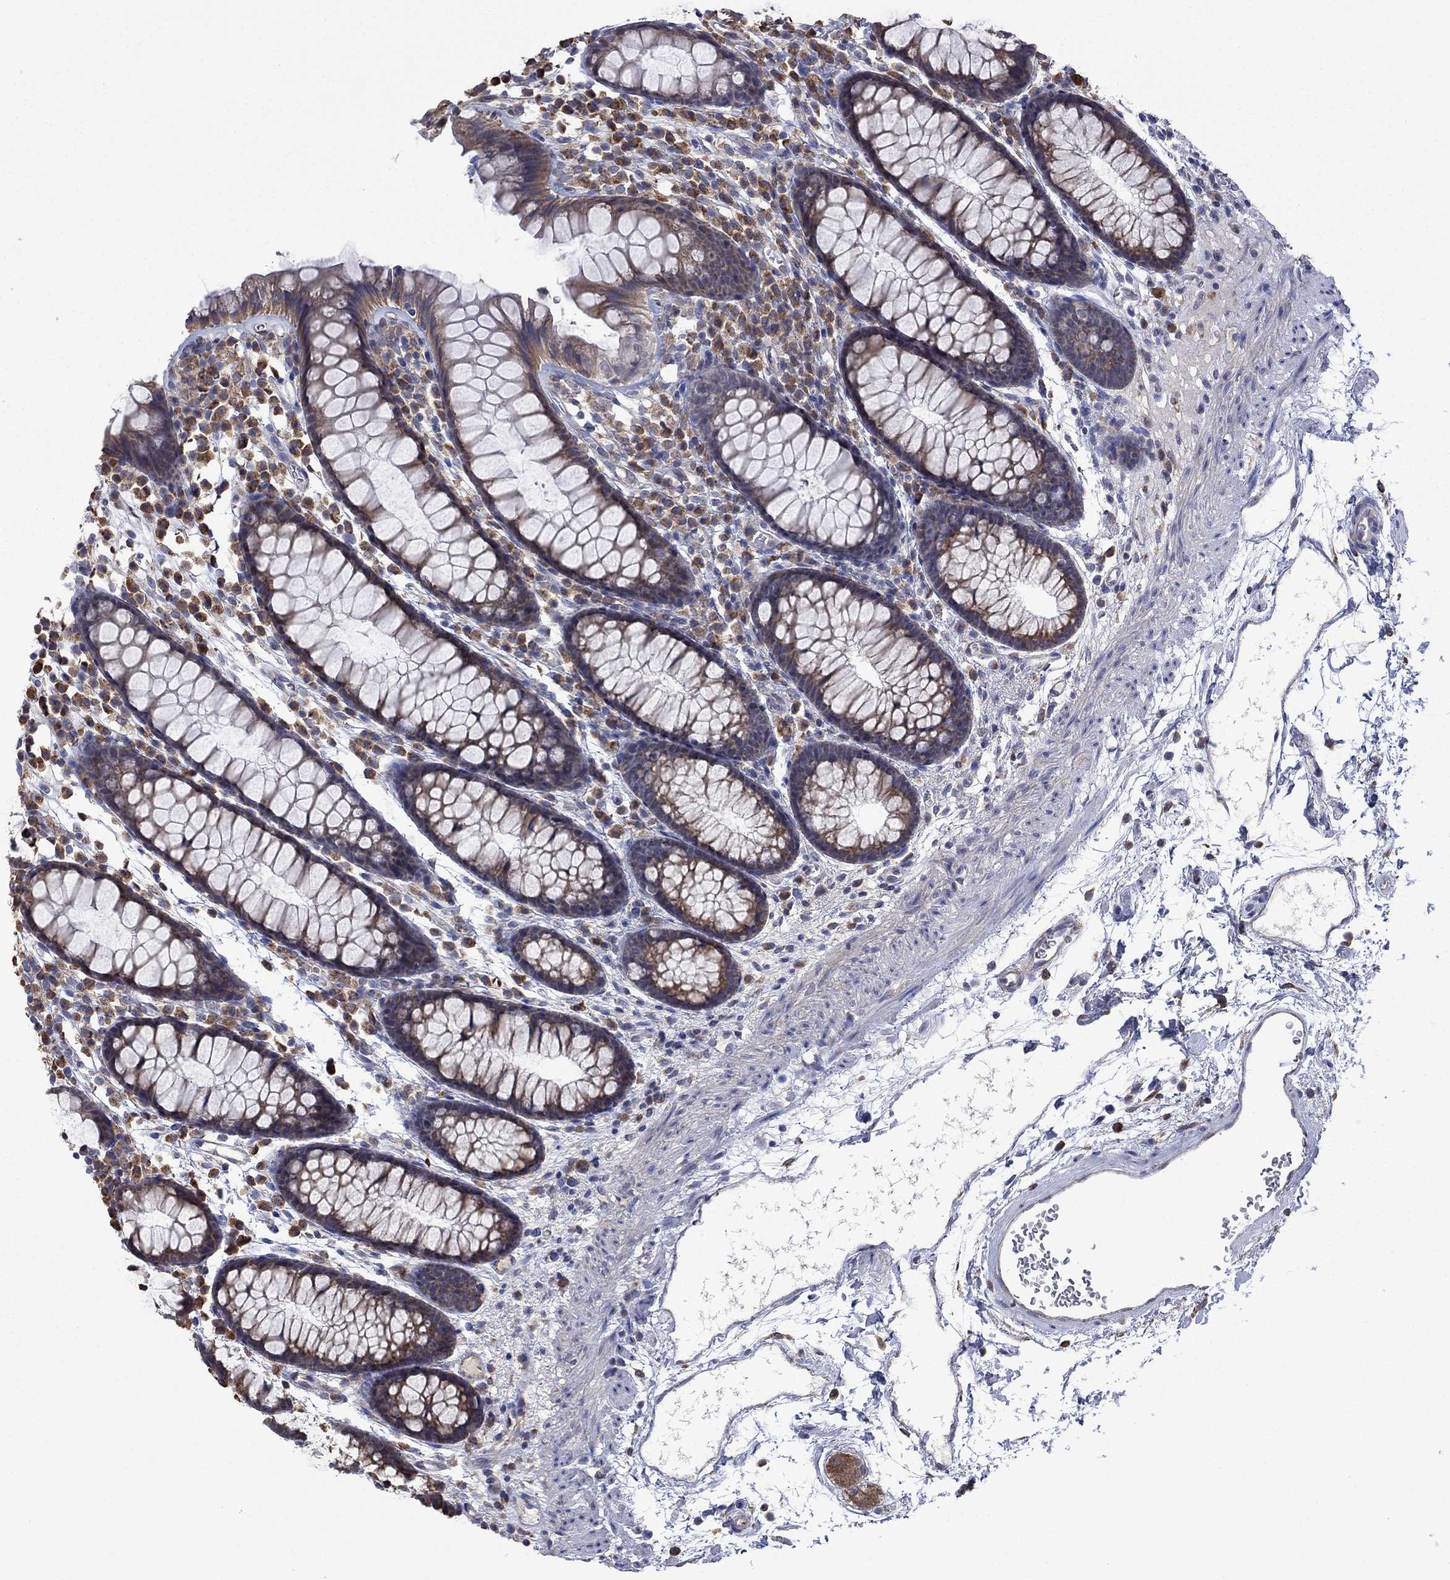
{"staining": {"intensity": "negative", "quantity": "none", "location": "none"}, "tissue": "colon", "cell_type": "Endothelial cells", "image_type": "normal", "snomed": [{"axis": "morphology", "description": "Normal tissue, NOS"}, {"axis": "topography", "description": "Colon"}], "caption": "Immunohistochemistry (IHC) of benign human colon displays no staining in endothelial cells. The staining is performed using DAB brown chromogen with nuclei counter-stained in using hematoxylin.", "gene": "FURIN", "patient": {"sex": "male", "age": 76}}